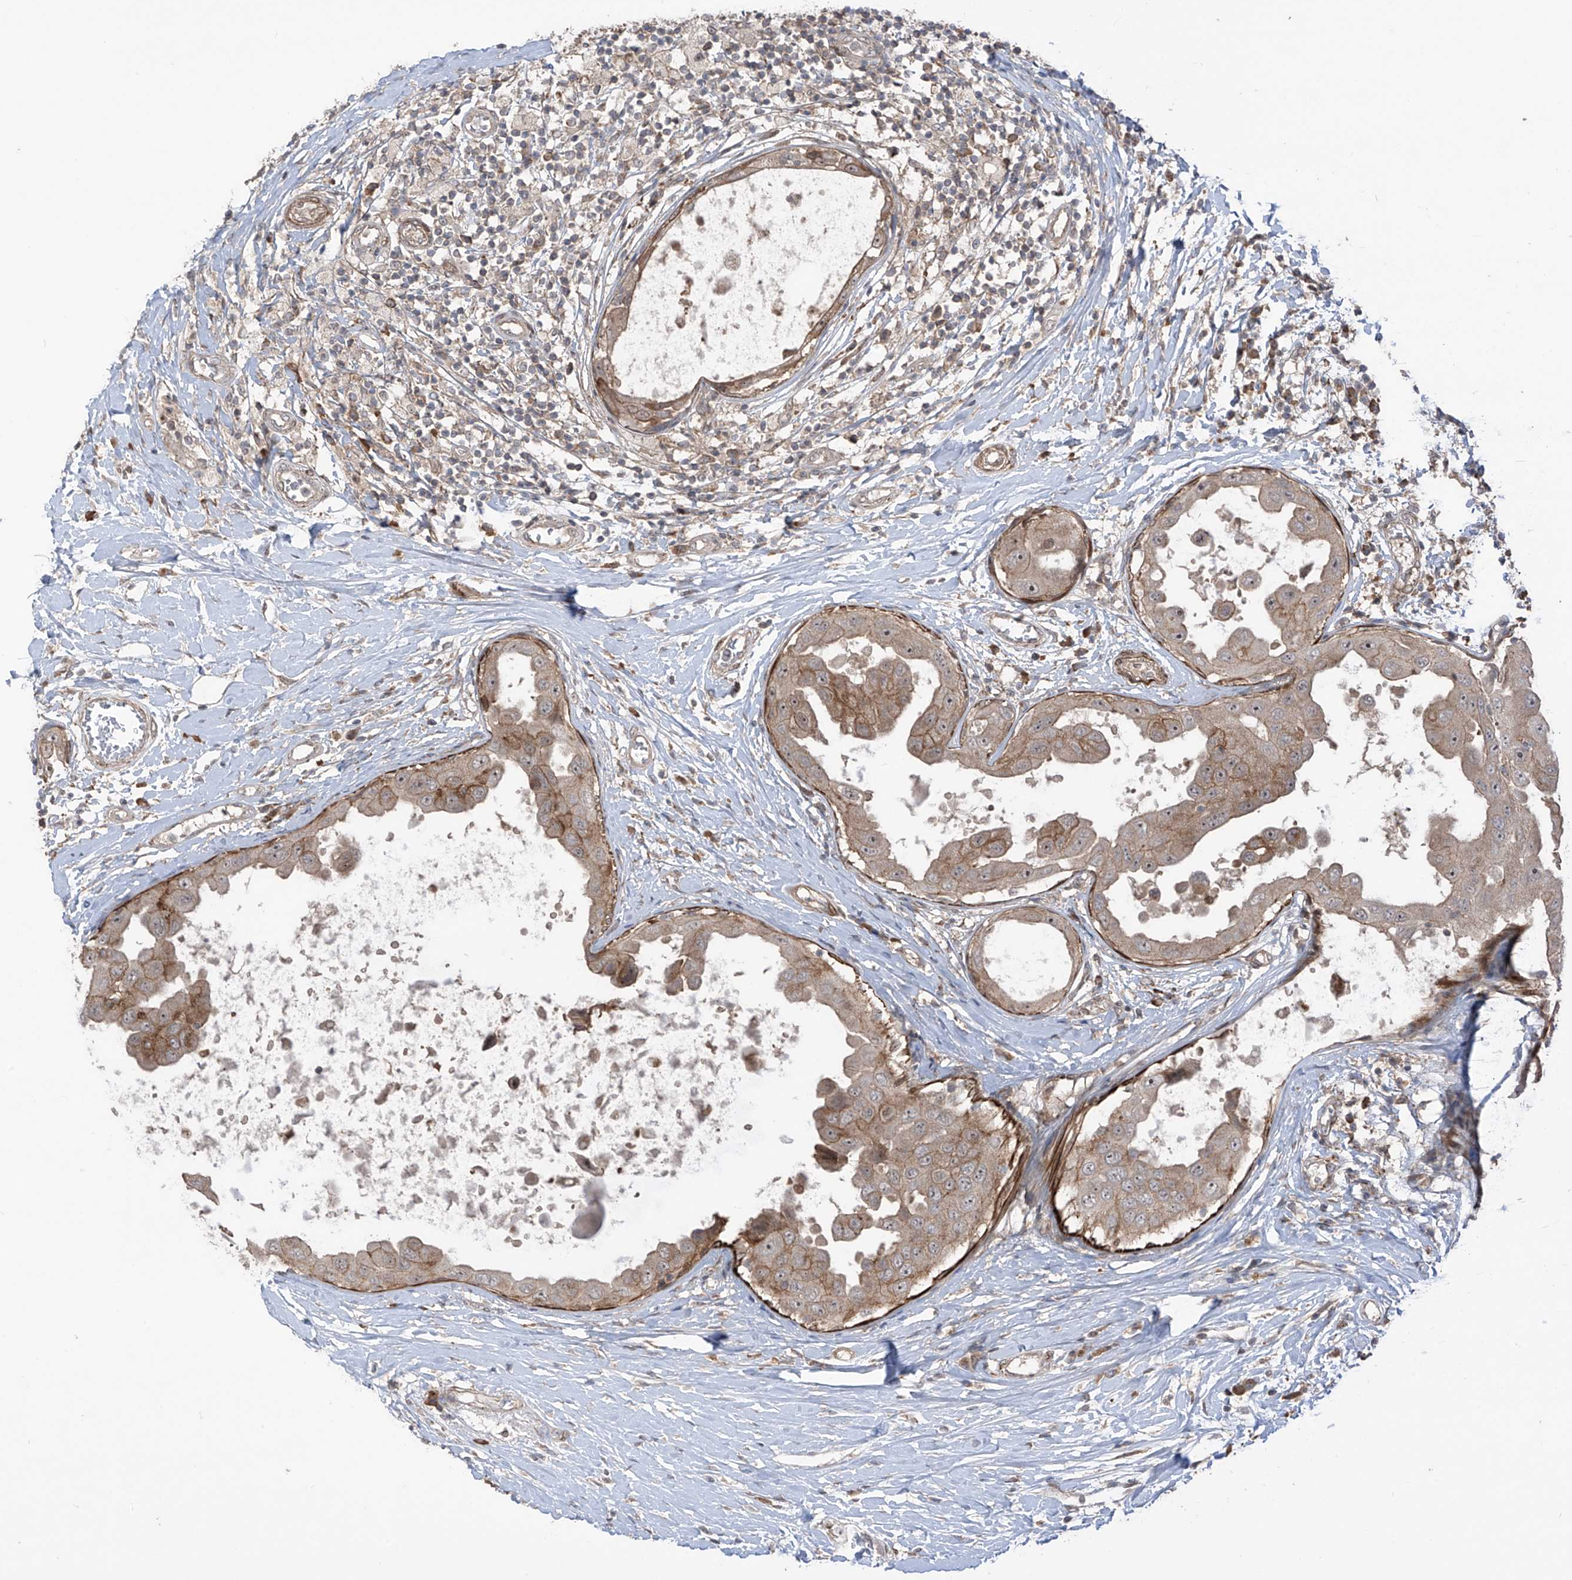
{"staining": {"intensity": "moderate", "quantity": ">75%", "location": "cytoplasmic/membranous"}, "tissue": "breast cancer", "cell_type": "Tumor cells", "image_type": "cancer", "snomed": [{"axis": "morphology", "description": "Duct carcinoma"}, {"axis": "topography", "description": "Breast"}], "caption": "This micrograph shows immunohistochemistry staining of invasive ductal carcinoma (breast), with medium moderate cytoplasmic/membranous expression in about >75% of tumor cells.", "gene": "LRRC74A", "patient": {"sex": "female", "age": 27}}